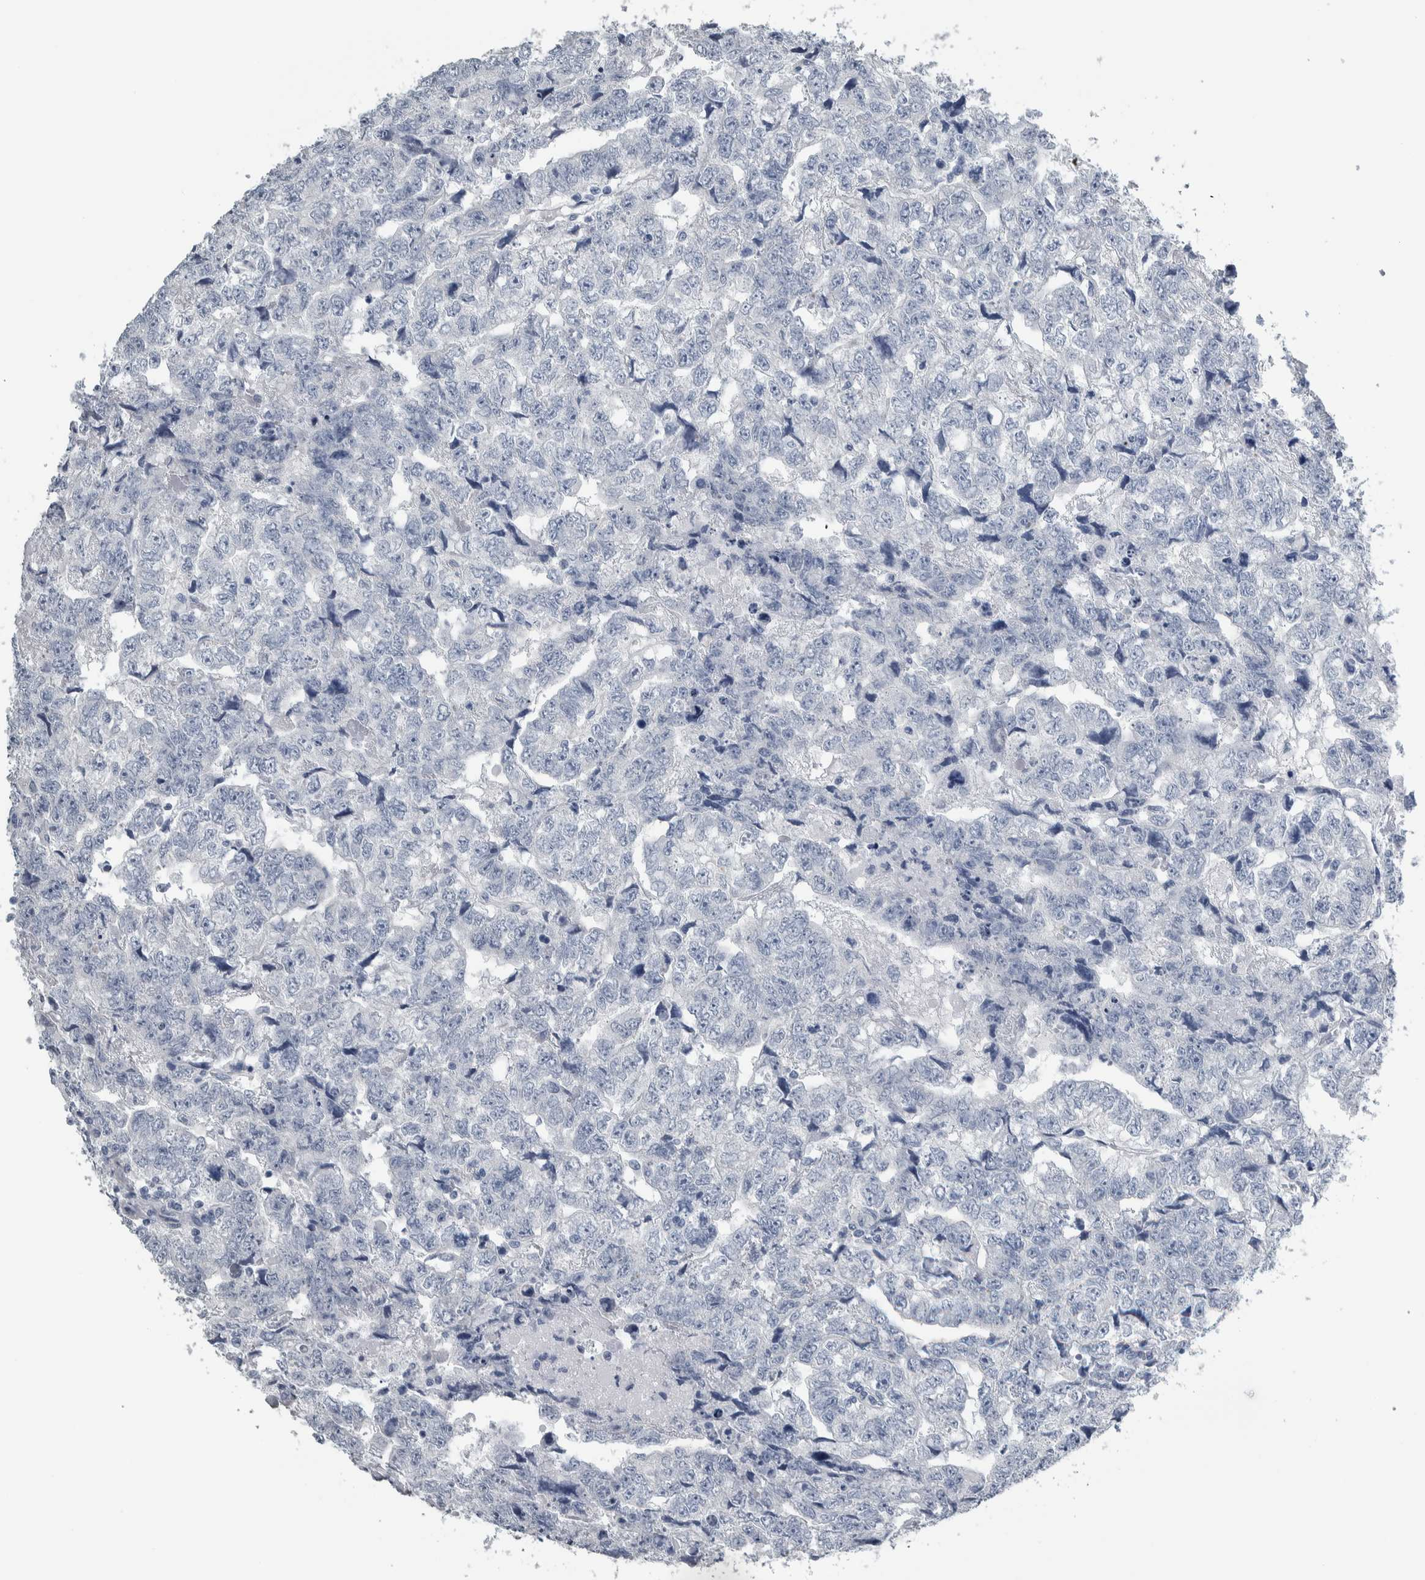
{"staining": {"intensity": "negative", "quantity": "none", "location": "none"}, "tissue": "testis cancer", "cell_type": "Tumor cells", "image_type": "cancer", "snomed": [{"axis": "morphology", "description": "Carcinoma, Embryonal, NOS"}, {"axis": "topography", "description": "Testis"}], "caption": "Protein analysis of testis cancer exhibits no significant positivity in tumor cells.", "gene": "CDH17", "patient": {"sex": "male", "age": 36}}